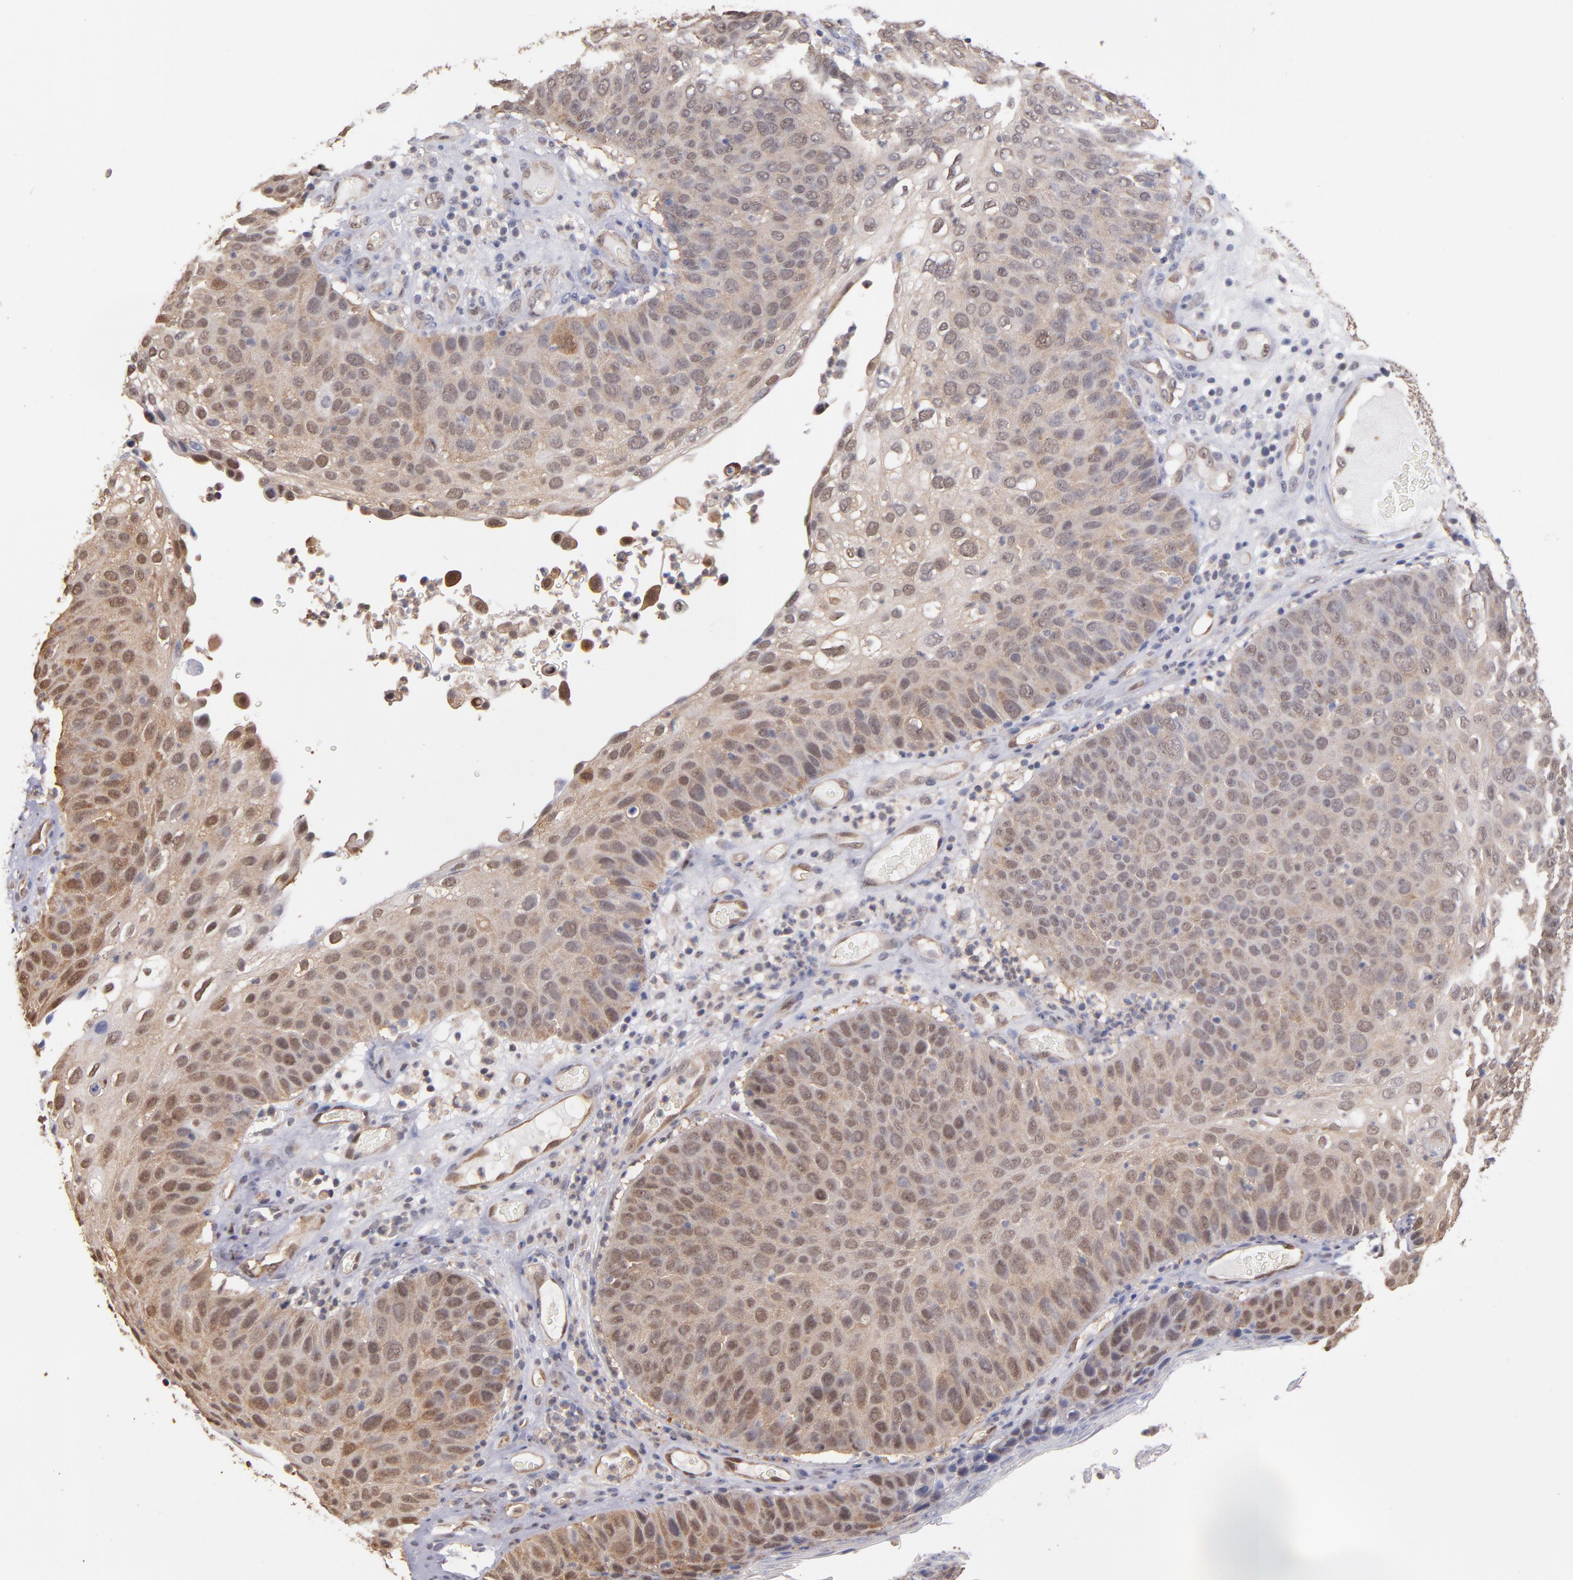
{"staining": {"intensity": "weak", "quantity": "25%-75%", "location": "cytoplasmic/membranous,nuclear"}, "tissue": "skin cancer", "cell_type": "Tumor cells", "image_type": "cancer", "snomed": [{"axis": "morphology", "description": "Squamous cell carcinoma, NOS"}, {"axis": "topography", "description": "Skin"}], "caption": "Squamous cell carcinoma (skin) tissue demonstrates weak cytoplasmic/membranous and nuclear staining in about 25%-75% of tumor cells, visualized by immunohistochemistry.", "gene": "PSMD10", "patient": {"sex": "male", "age": 87}}